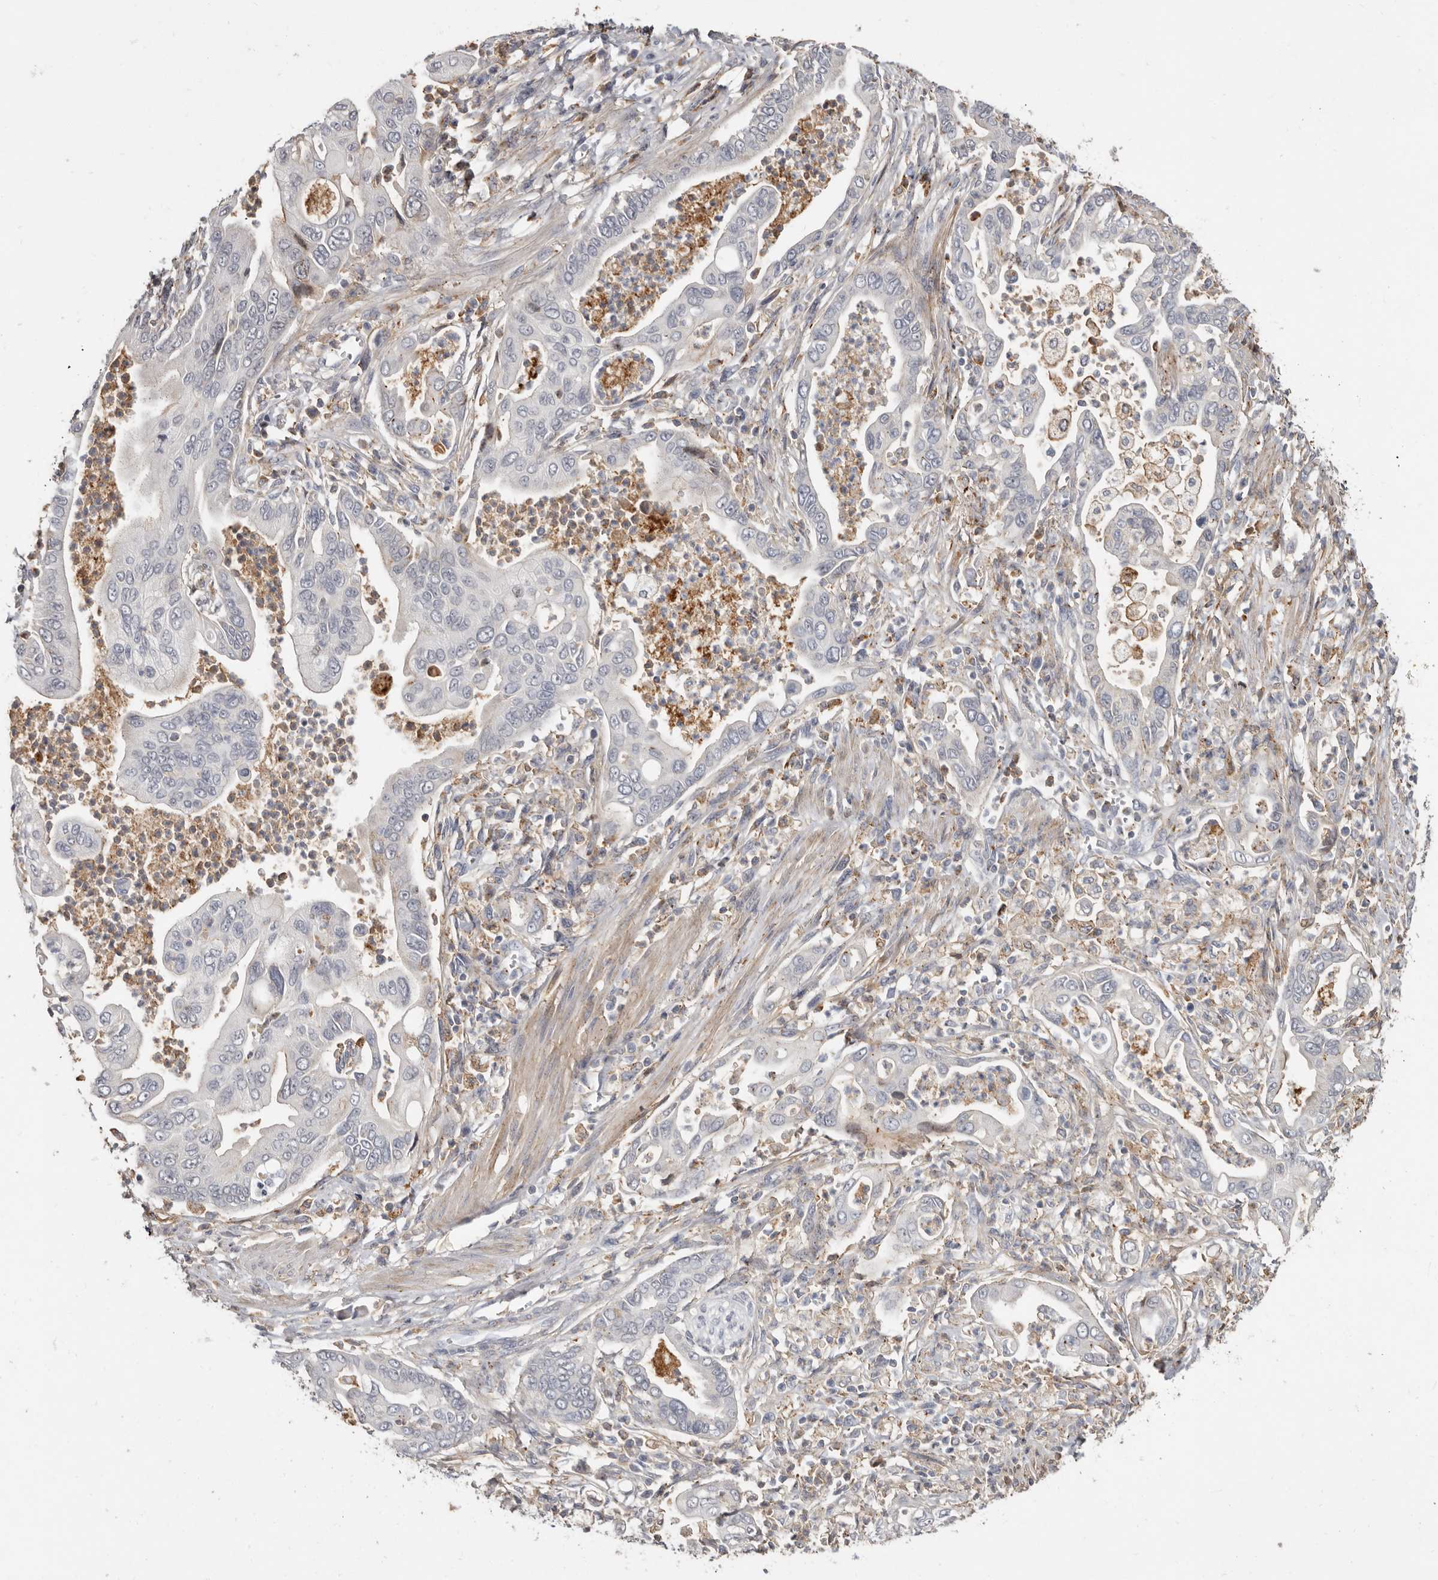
{"staining": {"intensity": "negative", "quantity": "none", "location": "none"}, "tissue": "pancreatic cancer", "cell_type": "Tumor cells", "image_type": "cancer", "snomed": [{"axis": "morphology", "description": "Adenocarcinoma, NOS"}, {"axis": "topography", "description": "Pancreas"}], "caption": "This is an immunohistochemistry micrograph of pancreatic cancer (adenocarcinoma). There is no positivity in tumor cells.", "gene": "KIF26B", "patient": {"sex": "male", "age": 78}}